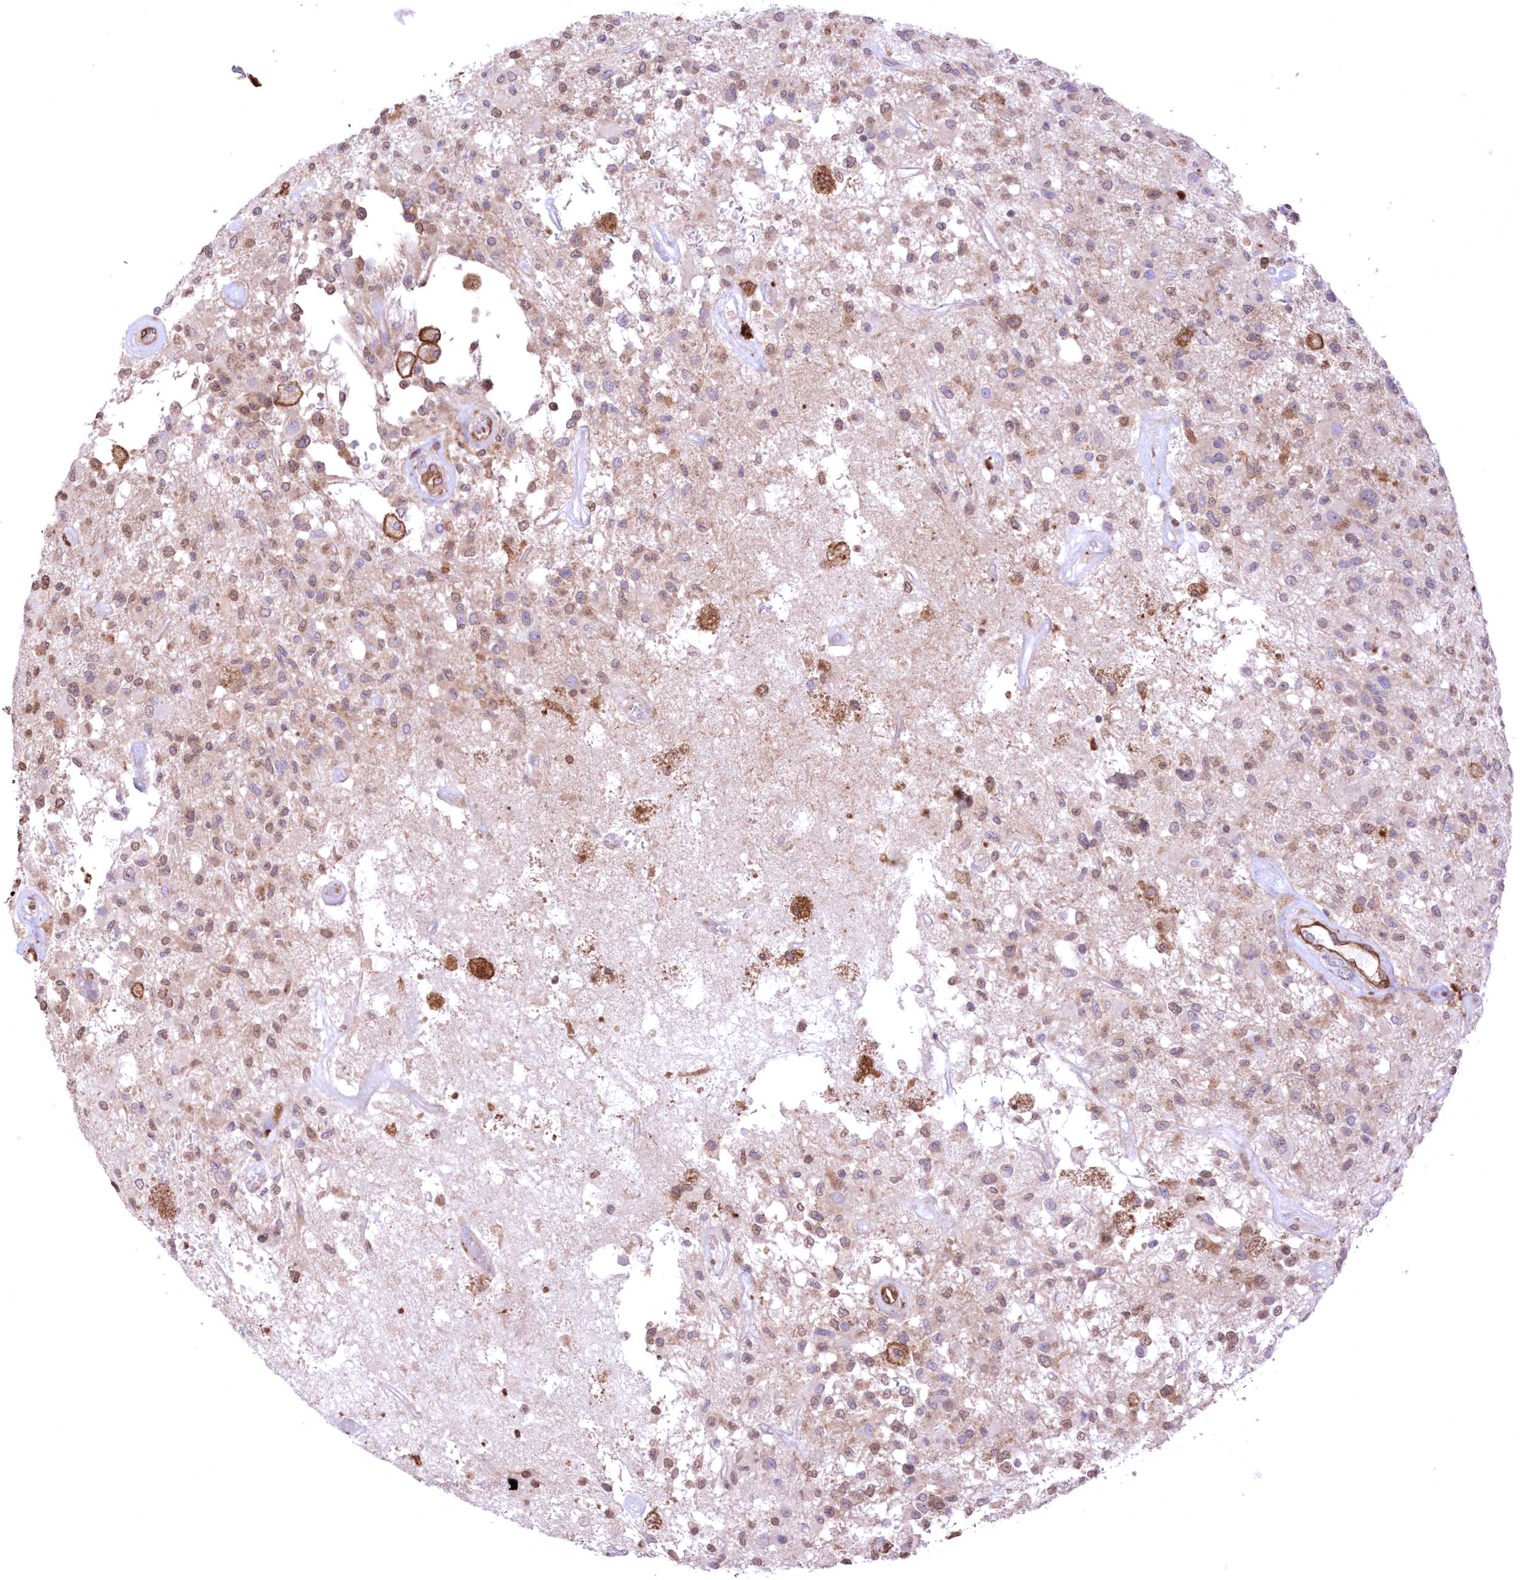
{"staining": {"intensity": "moderate", "quantity": "25%-75%", "location": "cytoplasmic/membranous,nuclear"}, "tissue": "glioma", "cell_type": "Tumor cells", "image_type": "cancer", "snomed": [{"axis": "morphology", "description": "Glioma, malignant, High grade"}, {"axis": "morphology", "description": "Glioblastoma, NOS"}, {"axis": "topography", "description": "Brain"}], "caption": "A high-resolution histopathology image shows IHC staining of malignant high-grade glioma, which reveals moderate cytoplasmic/membranous and nuclear positivity in approximately 25%-75% of tumor cells.", "gene": "FCHO2", "patient": {"sex": "male", "age": 60}}